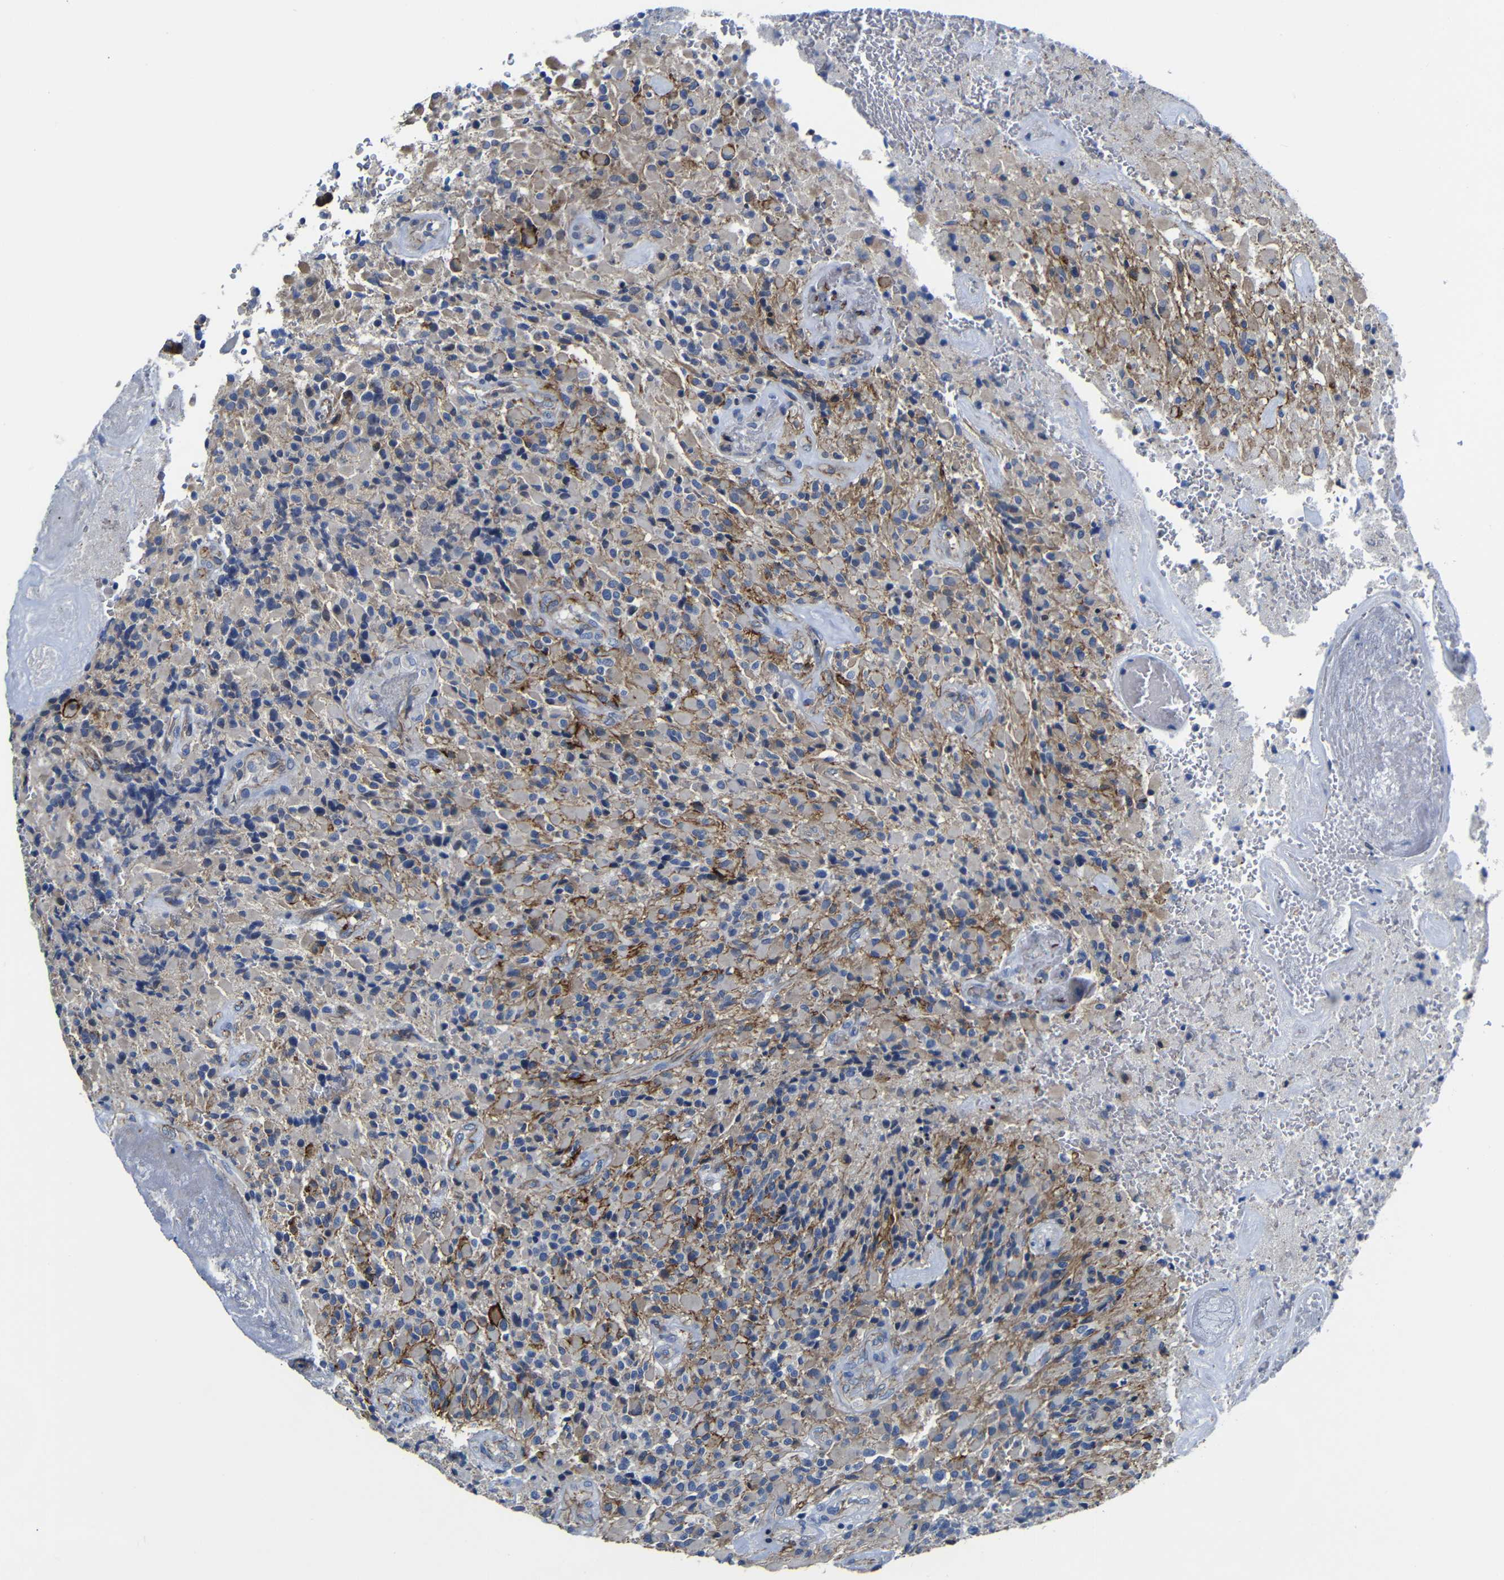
{"staining": {"intensity": "moderate", "quantity": "<25%", "location": "cytoplasmic/membranous"}, "tissue": "glioma", "cell_type": "Tumor cells", "image_type": "cancer", "snomed": [{"axis": "morphology", "description": "Glioma, malignant, High grade"}, {"axis": "topography", "description": "Brain"}], "caption": "Protein expression analysis of malignant glioma (high-grade) demonstrates moderate cytoplasmic/membranous staining in about <25% of tumor cells.", "gene": "AFDN", "patient": {"sex": "male", "age": 71}}